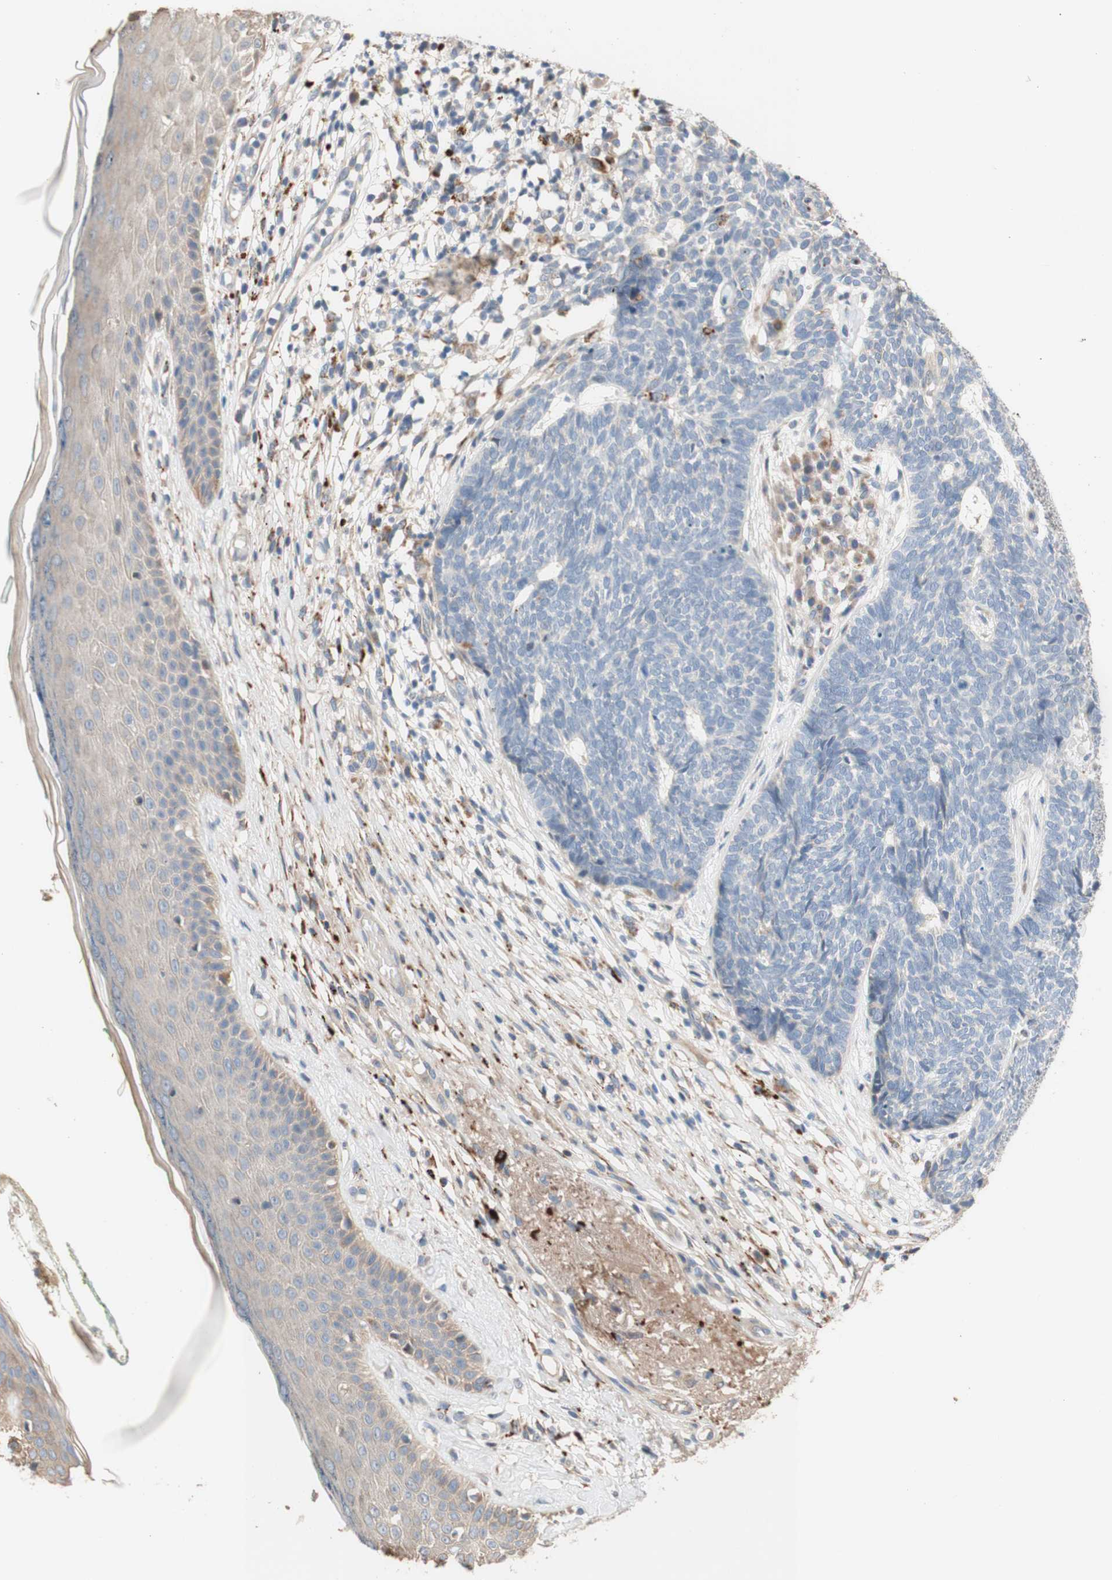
{"staining": {"intensity": "weak", "quantity": ">75%", "location": "cytoplasmic/membranous"}, "tissue": "skin cancer", "cell_type": "Tumor cells", "image_type": "cancer", "snomed": [{"axis": "morphology", "description": "Basal cell carcinoma"}, {"axis": "topography", "description": "Skin"}], "caption": "Brown immunohistochemical staining in human skin basal cell carcinoma shows weak cytoplasmic/membranous expression in approximately >75% of tumor cells. (brown staining indicates protein expression, while blue staining denotes nuclei).", "gene": "PTPN21", "patient": {"sex": "female", "age": 84}}